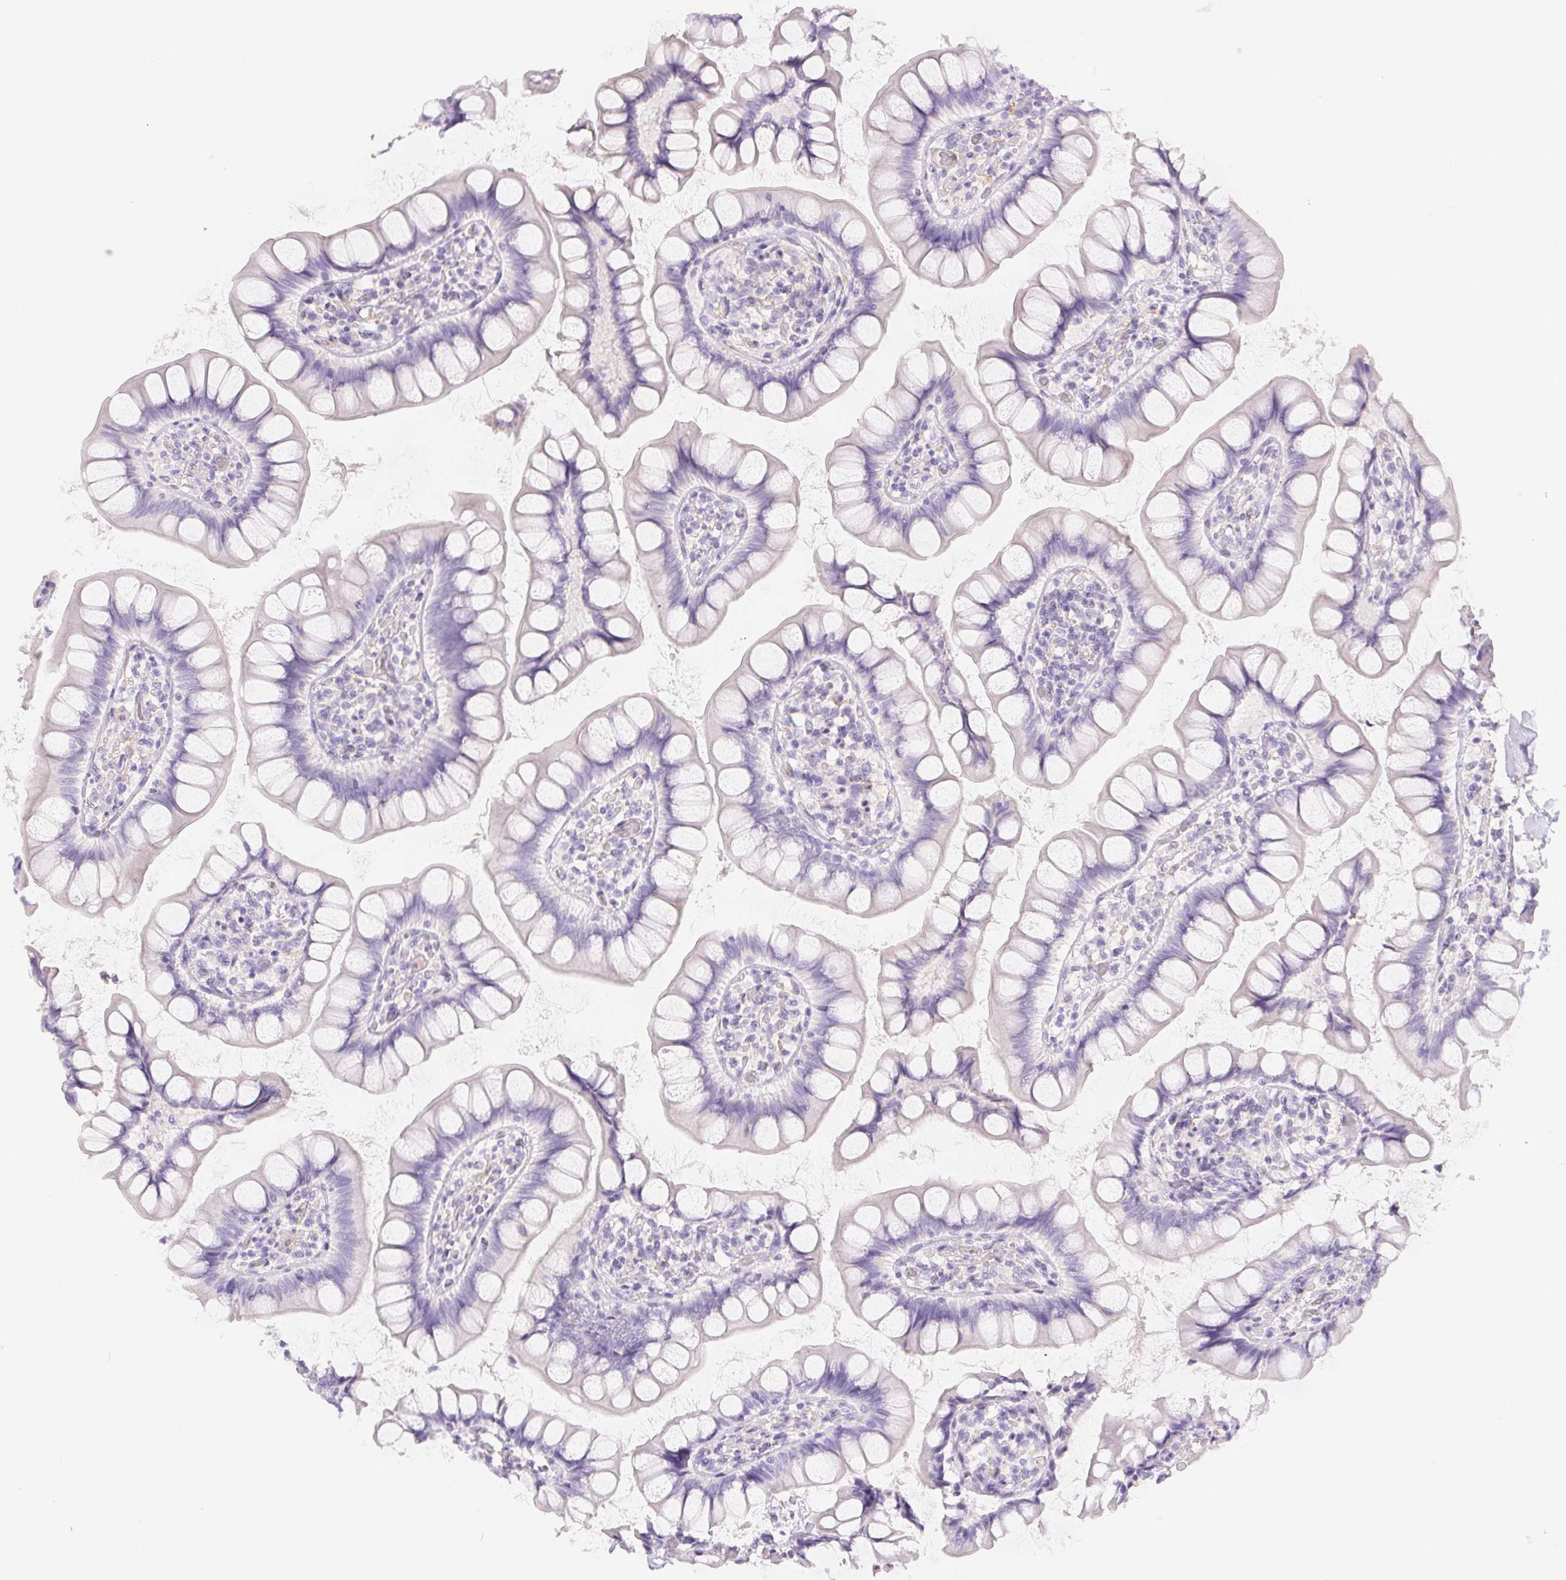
{"staining": {"intensity": "negative", "quantity": "none", "location": "none"}, "tissue": "small intestine", "cell_type": "Glandular cells", "image_type": "normal", "snomed": [{"axis": "morphology", "description": "Normal tissue, NOS"}, {"axis": "topography", "description": "Small intestine"}], "caption": "Immunohistochemistry photomicrograph of unremarkable small intestine stained for a protein (brown), which shows no expression in glandular cells.", "gene": "PNLIP", "patient": {"sex": "male", "age": 70}}